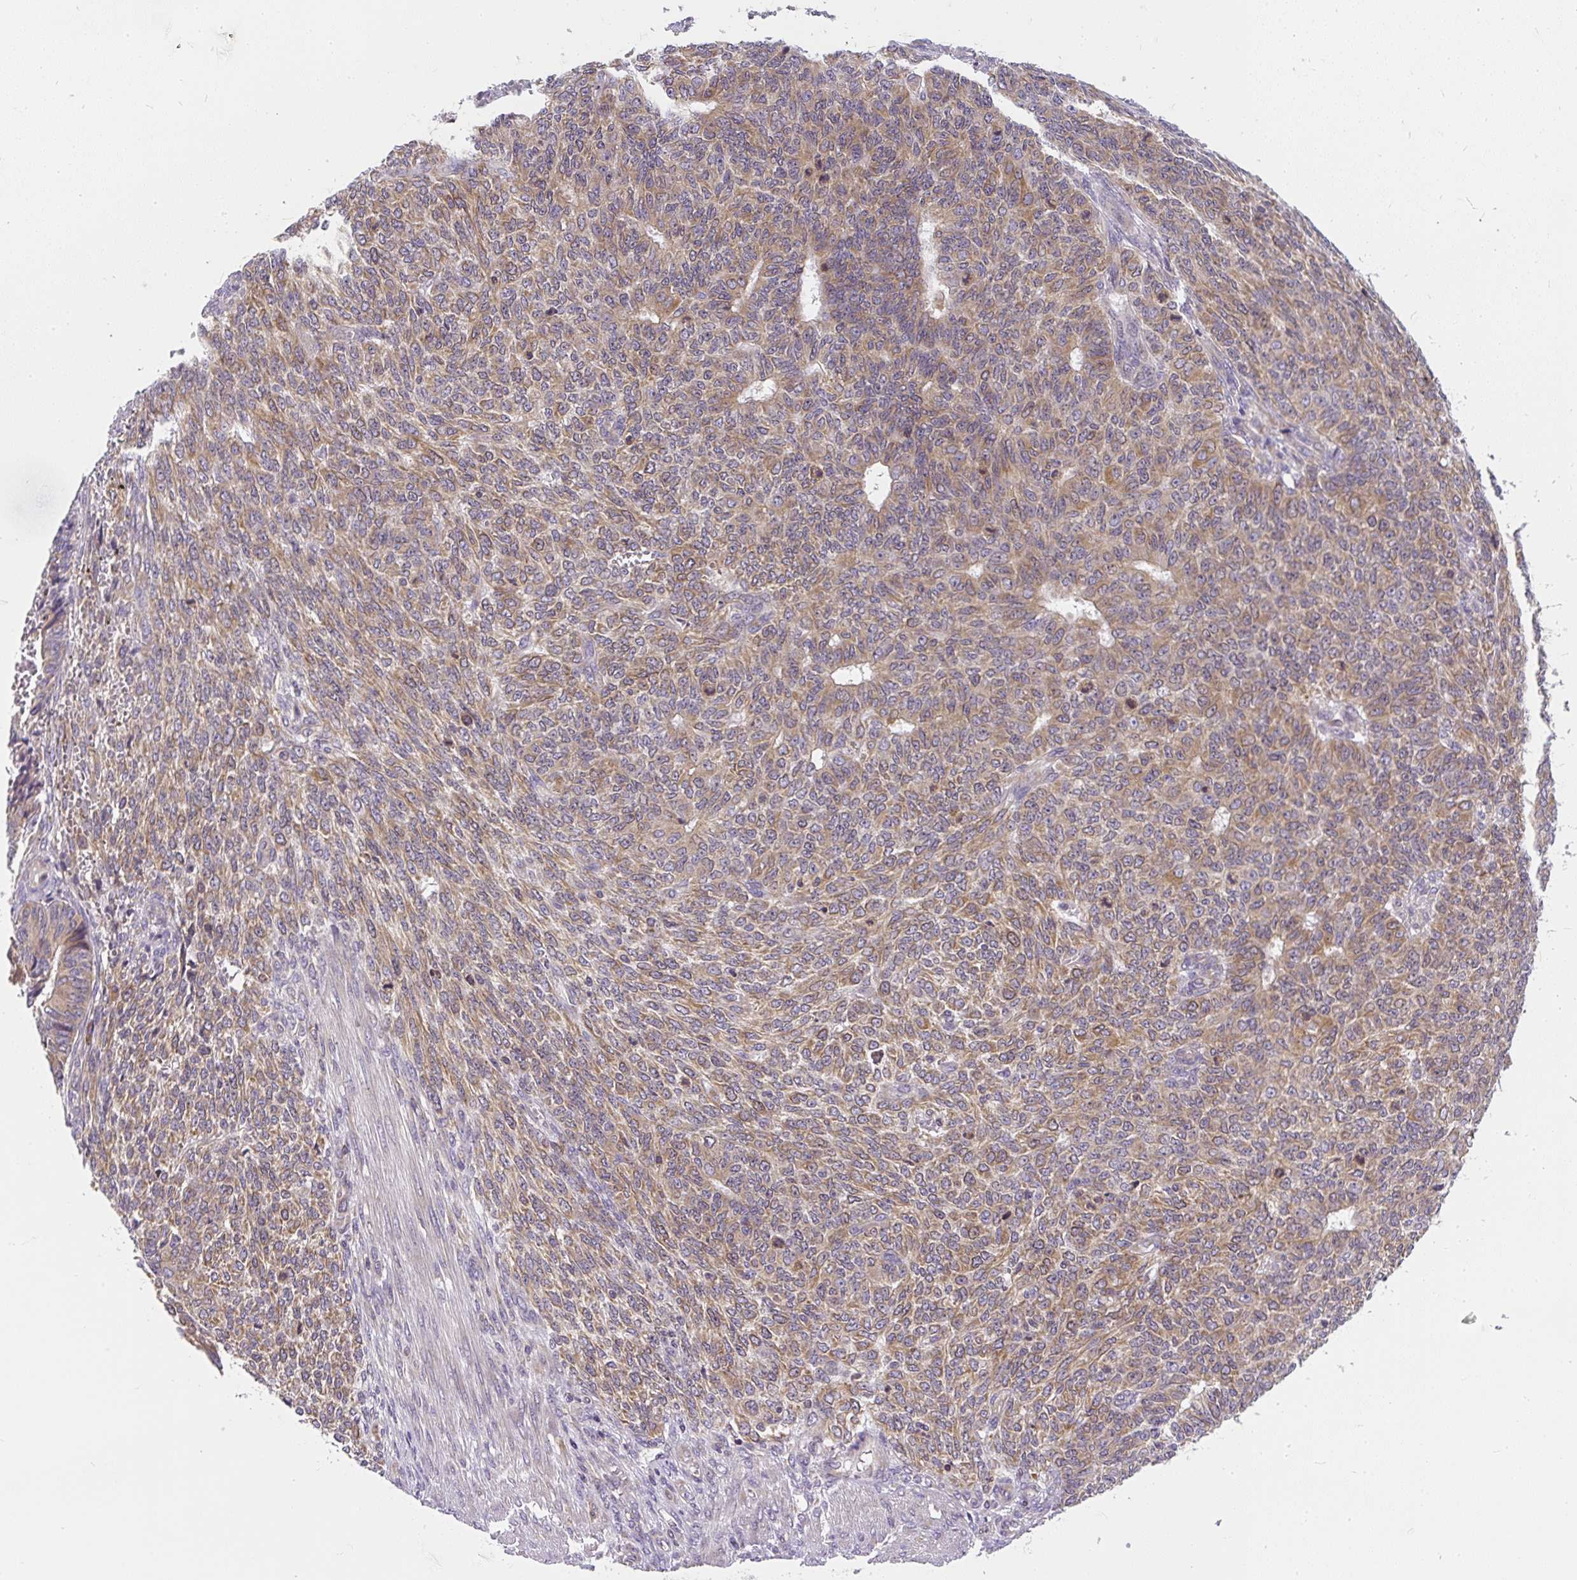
{"staining": {"intensity": "weak", "quantity": ">75%", "location": "cytoplasmic/membranous"}, "tissue": "endometrial cancer", "cell_type": "Tumor cells", "image_type": "cancer", "snomed": [{"axis": "morphology", "description": "Adenocarcinoma, NOS"}, {"axis": "topography", "description": "Endometrium"}], "caption": "The immunohistochemical stain labels weak cytoplasmic/membranous positivity in tumor cells of endometrial cancer tissue.", "gene": "CYP20A1", "patient": {"sex": "female", "age": 32}}